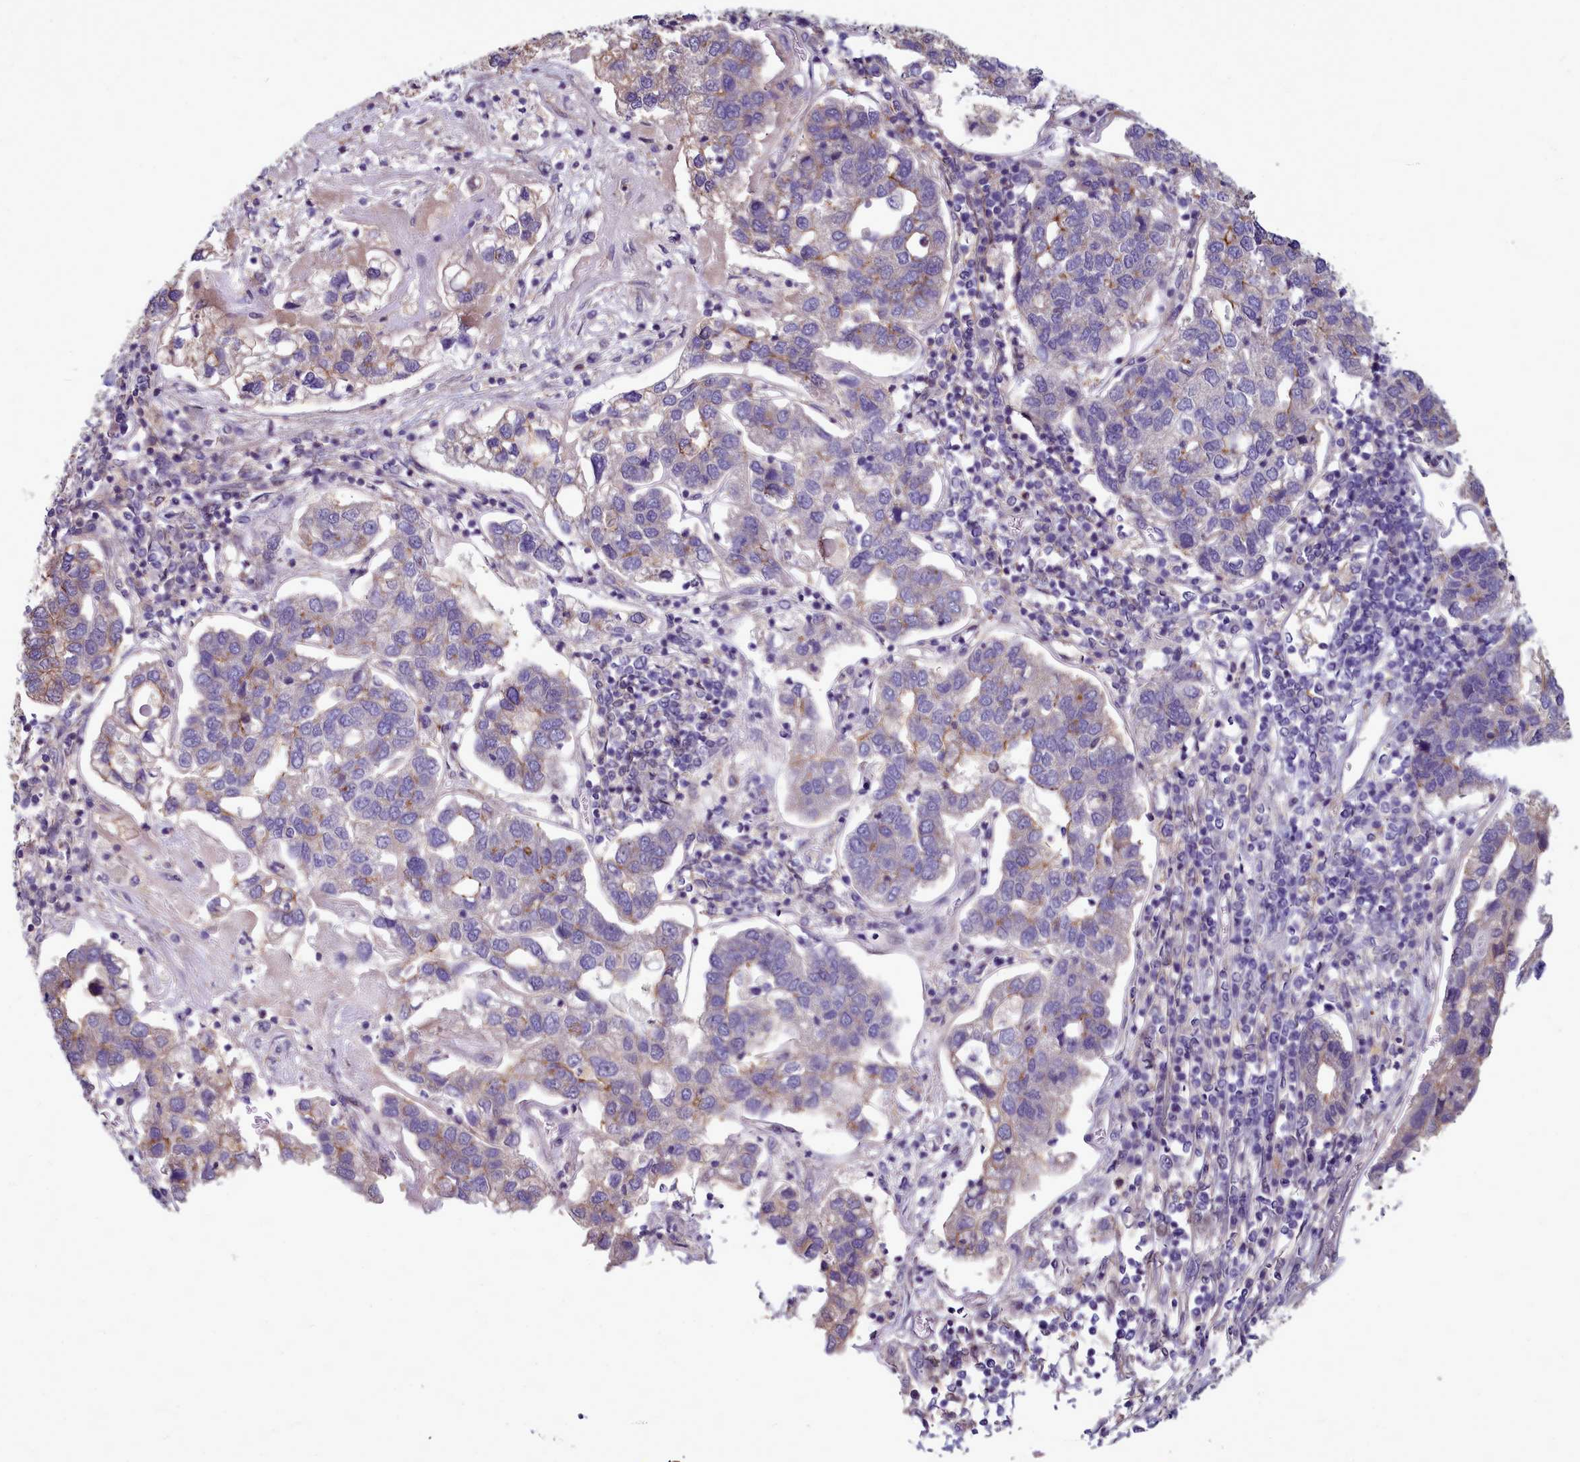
{"staining": {"intensity": "weak", "quantity": "<25%", "location": "cytoplasmic/membranous"}, "tissue": "pancreatic cancer", "cell_type": "Tumor cells", "image_type": "cancer", "snomed": [{"axis": "morphology", "description": "Adenocarcinoma, NOS"}, {"axis": "topography", "description": "Pancreas"}], "caption": "An IHC micrograph of pancreatic cancer (adenocarcinoma) is shown. There is no staining in tumor cells of pancreatic cancer (adenocarcinoma).", "gene": "TTC5", "patient": {"sex": "female", "age": 61}}